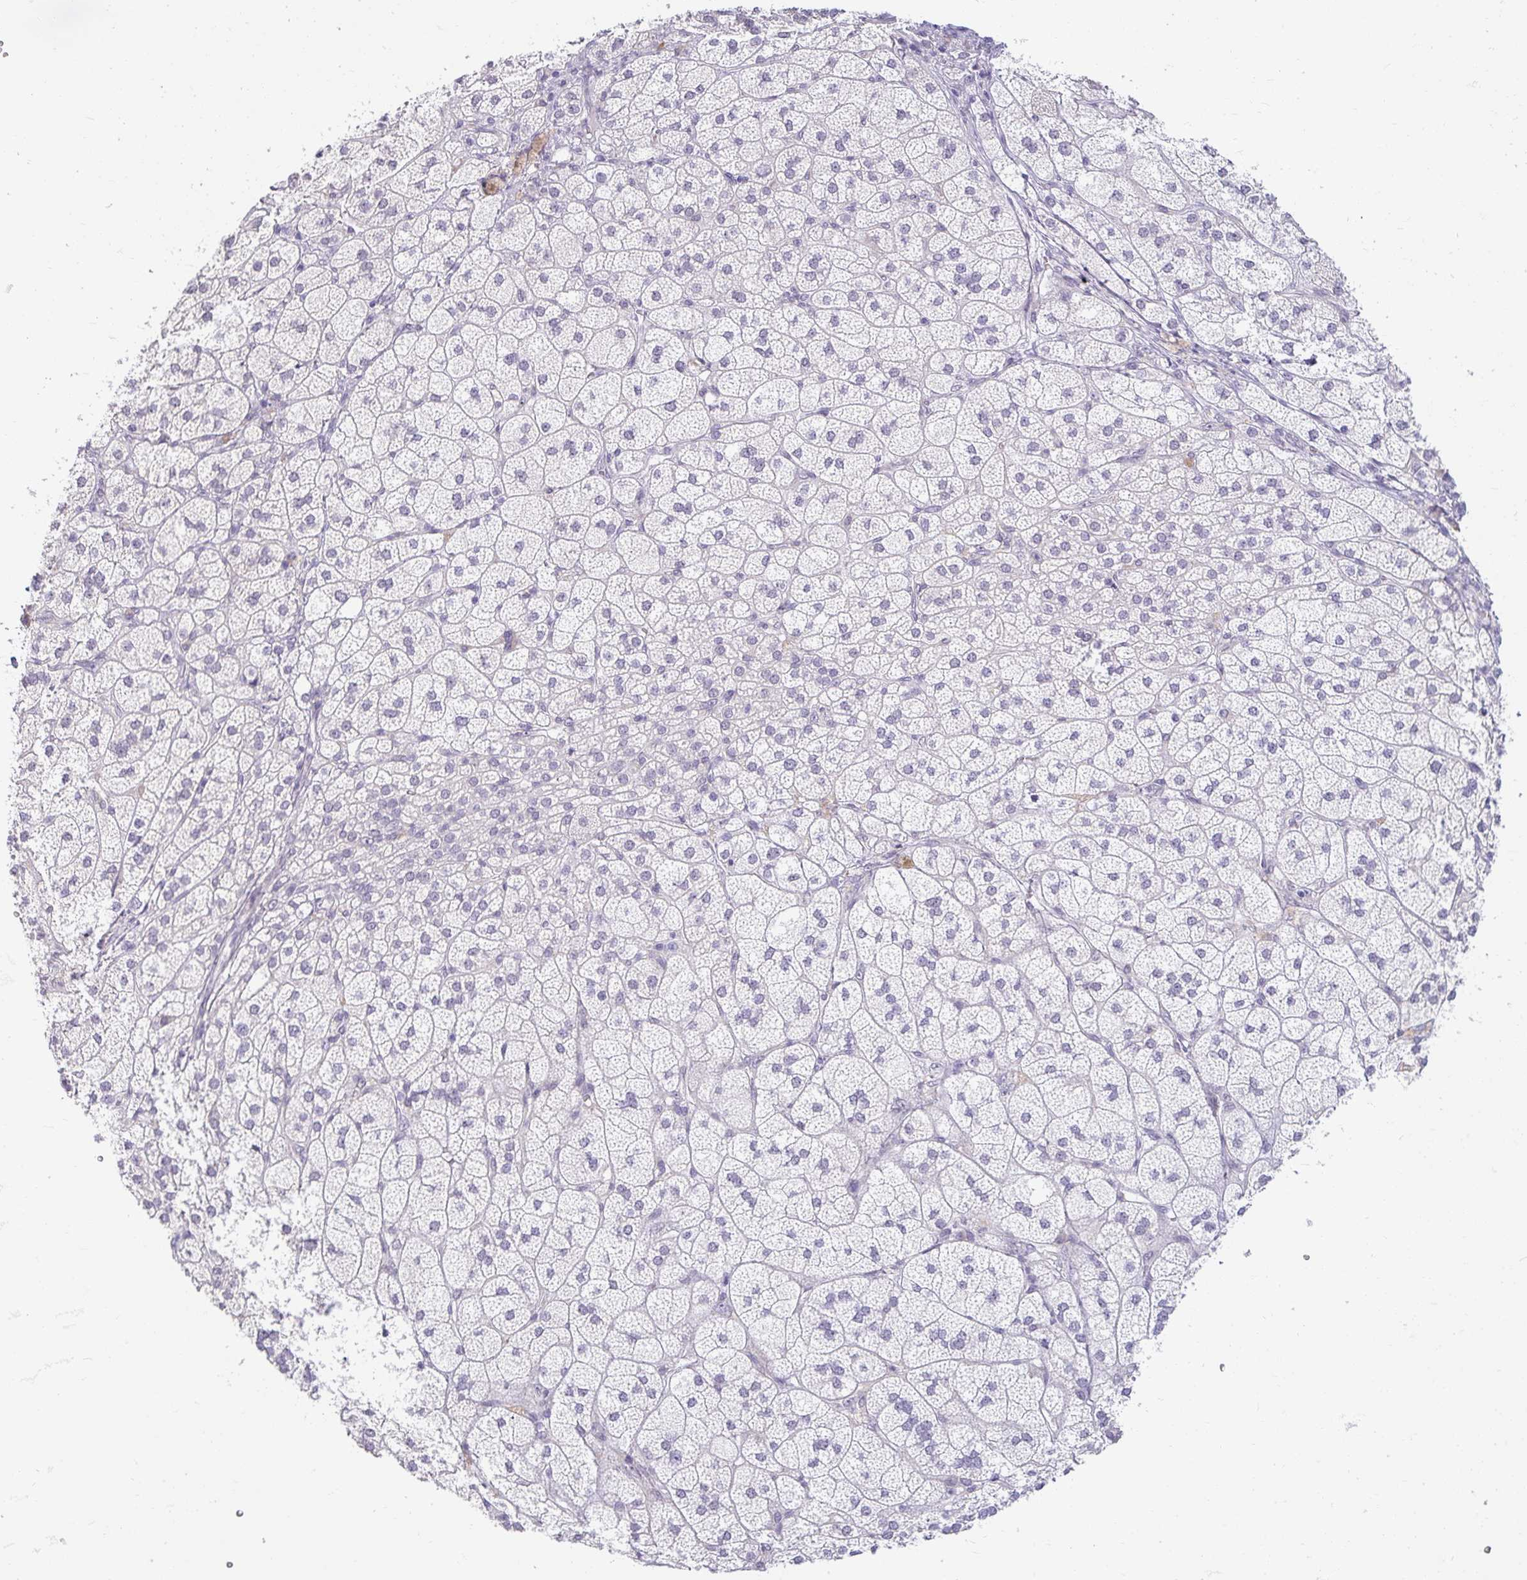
{"staining": {"intensity": "weak", "quantity": "<25%", "location": "cytoplasmic/membranous"}, "tissue": "adrenal gland", "cell_type": "Glandular cells", "image_type": "normal", "snomed": [{"axis": "morphology", "description": "Normal tissue, NOS"}, {"axis": "topography", "description": "Adrenal gland"}], "caption": "The image exhibits no staining of glandular cells in unremarkable adrenal gland. The staining is performed using DAB brown chromogen with nuclei counter-stained in using hematoxylin.", "gene": "DDN", "patient": {"sex": "female", "age": 60}}